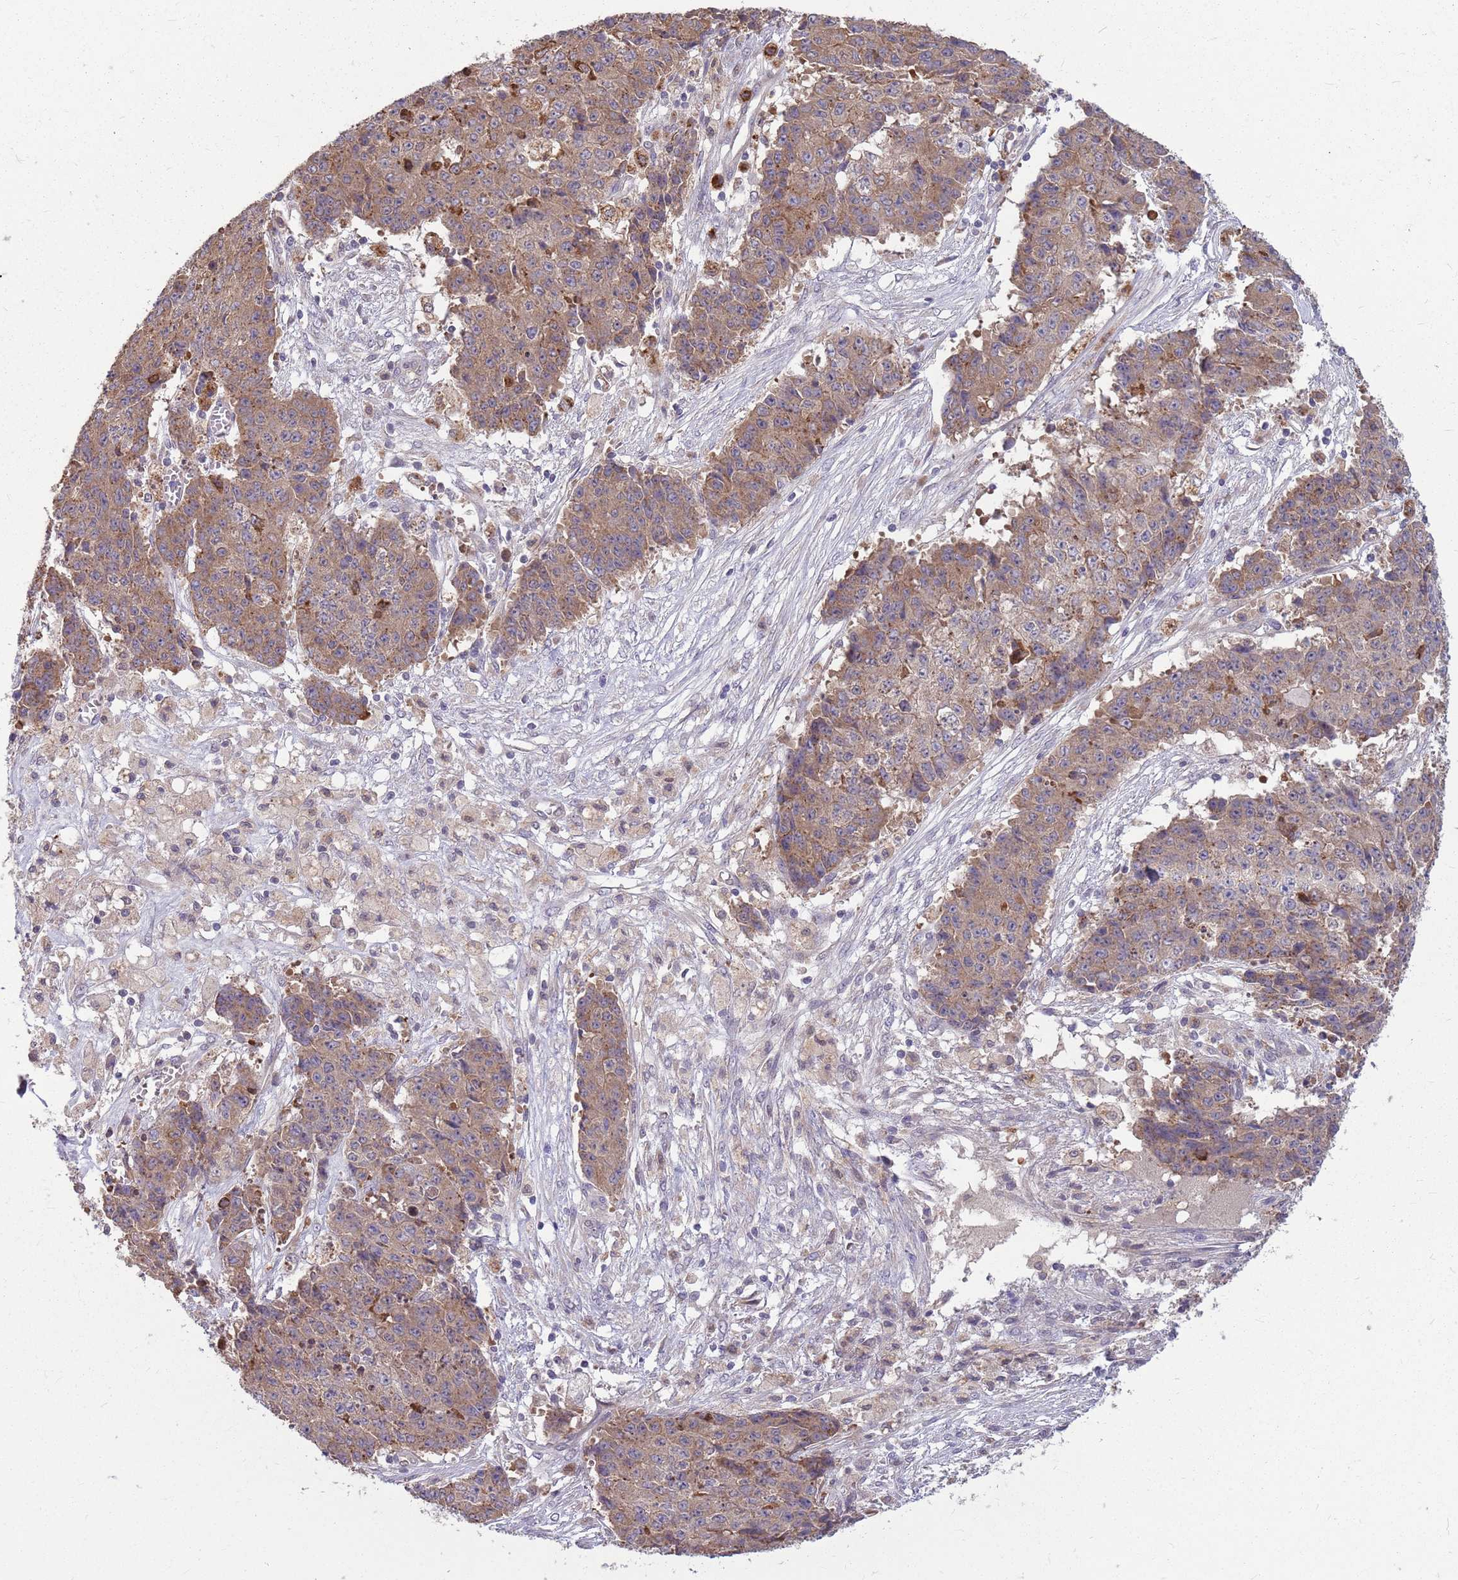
{"staining": {"intensity": "moderate", "quantity": ">75%", "location": "cytoplasmic/membranous"}, "tissue": "ovarian cancer", "cell_type": "Tumor cells", "image_type": "cancer", "snomed": [{"axis": "morphology", "description": "Carcinoma, endometroid"}, {"axis": "topography", "description": "Ovary"}], "caption": "Human ovarian endometroid carcinoma stained with a brown dye demonstrates moderate cytoplasmic/membranous positive positivity in approximately >75% of tumor cells.", "gene": "PPP1R27", "patient": {"sex": "female", "age": 42}}